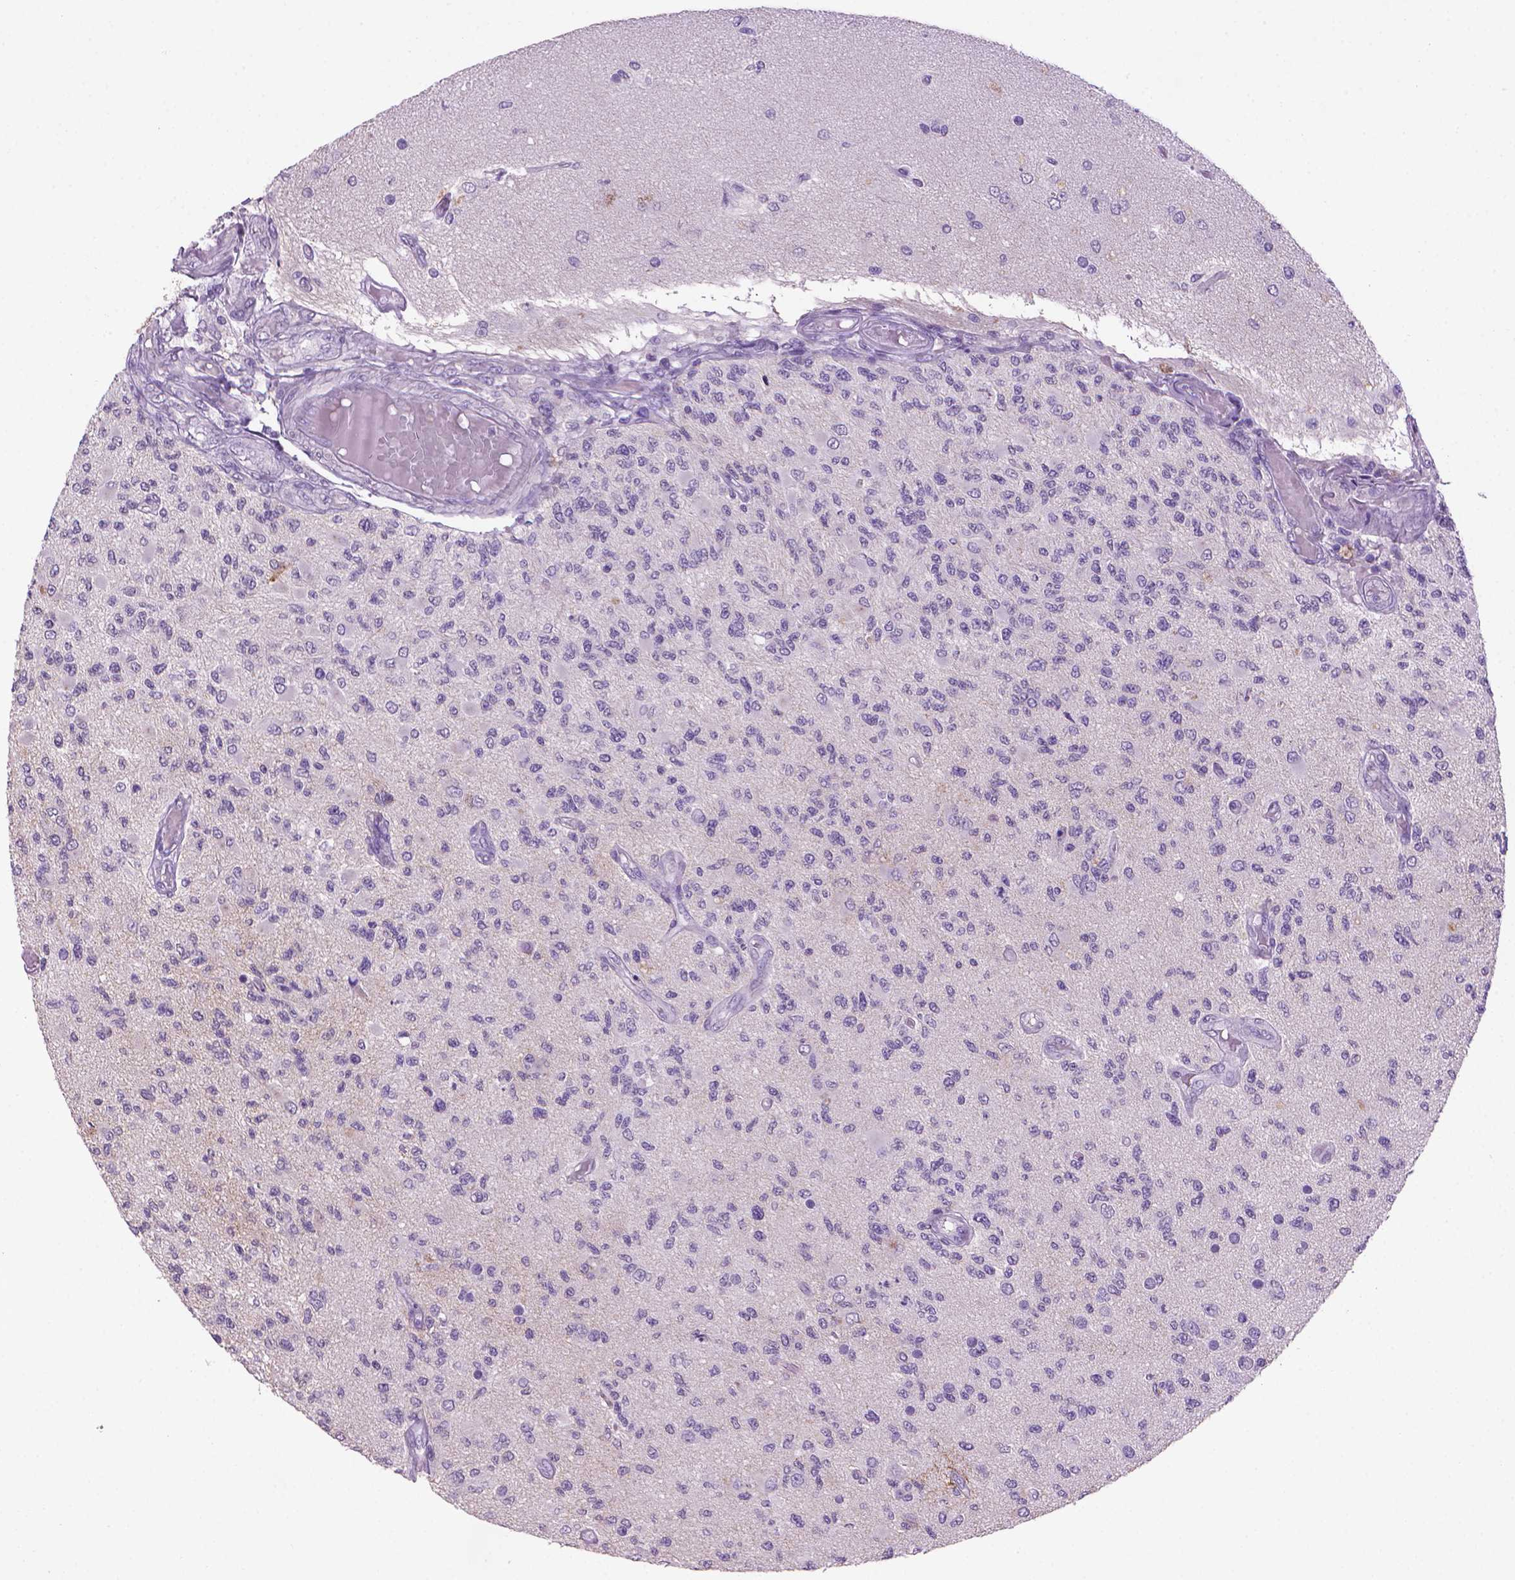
{"staining": {"intensity": "negative", "quantity": "none", "location": "none"}, "tissue": "glioma", "cell_type": "Tumor cells", "image_type": "cancer", "snomed": [{"axis": "morphology", "description": "Glioma, malignant, High grade"}, {"axis": "topography", "description": "Brain"}], "caption": "Glioma was stained to show a protein in brown. There is no significant positivity in tumor cells.", "gene": "MUC1", "patient": {"sex": "female", "age": 63}}